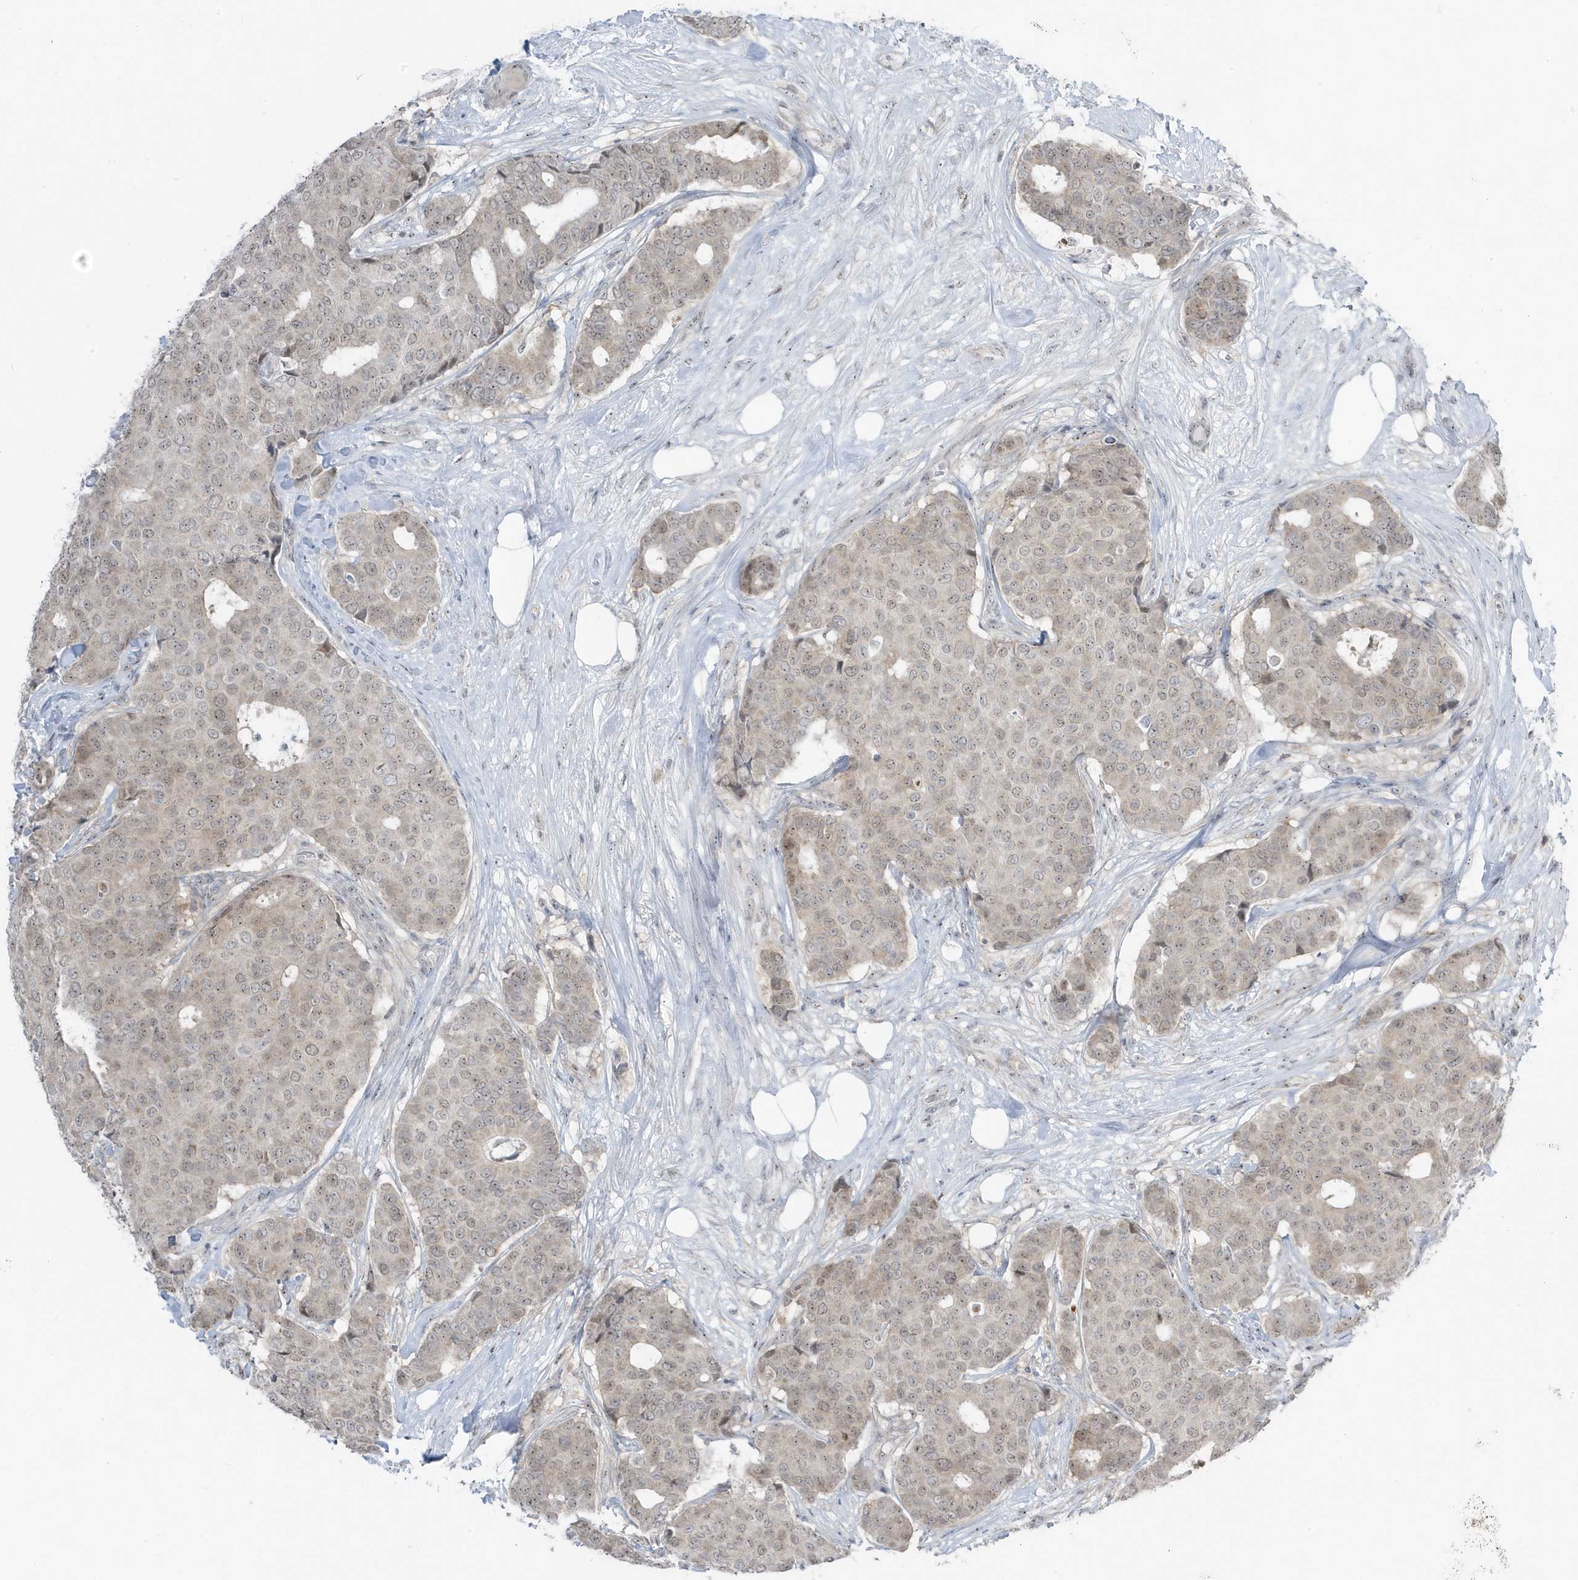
{"staining": {"intensity": "weak", "quantity": "25%-75%", "location": "nuclear"}, "tissue": "breast cancer", "cell_type": "Tumor cells", "image_type": "cancer", "snomed": [{"axis": "morphology", "description": "Duct carcinoma"}, {"axis": "topography", "description": "Breast"}], "caption": "Immunohistochemical staining of human breast cancer demonstrates low levels of weak nuclear protein positivity in approximately 25%-75% of tumor cells.", "gene": "TSEN15", "patient": {"sex": "female", "age": 75}}